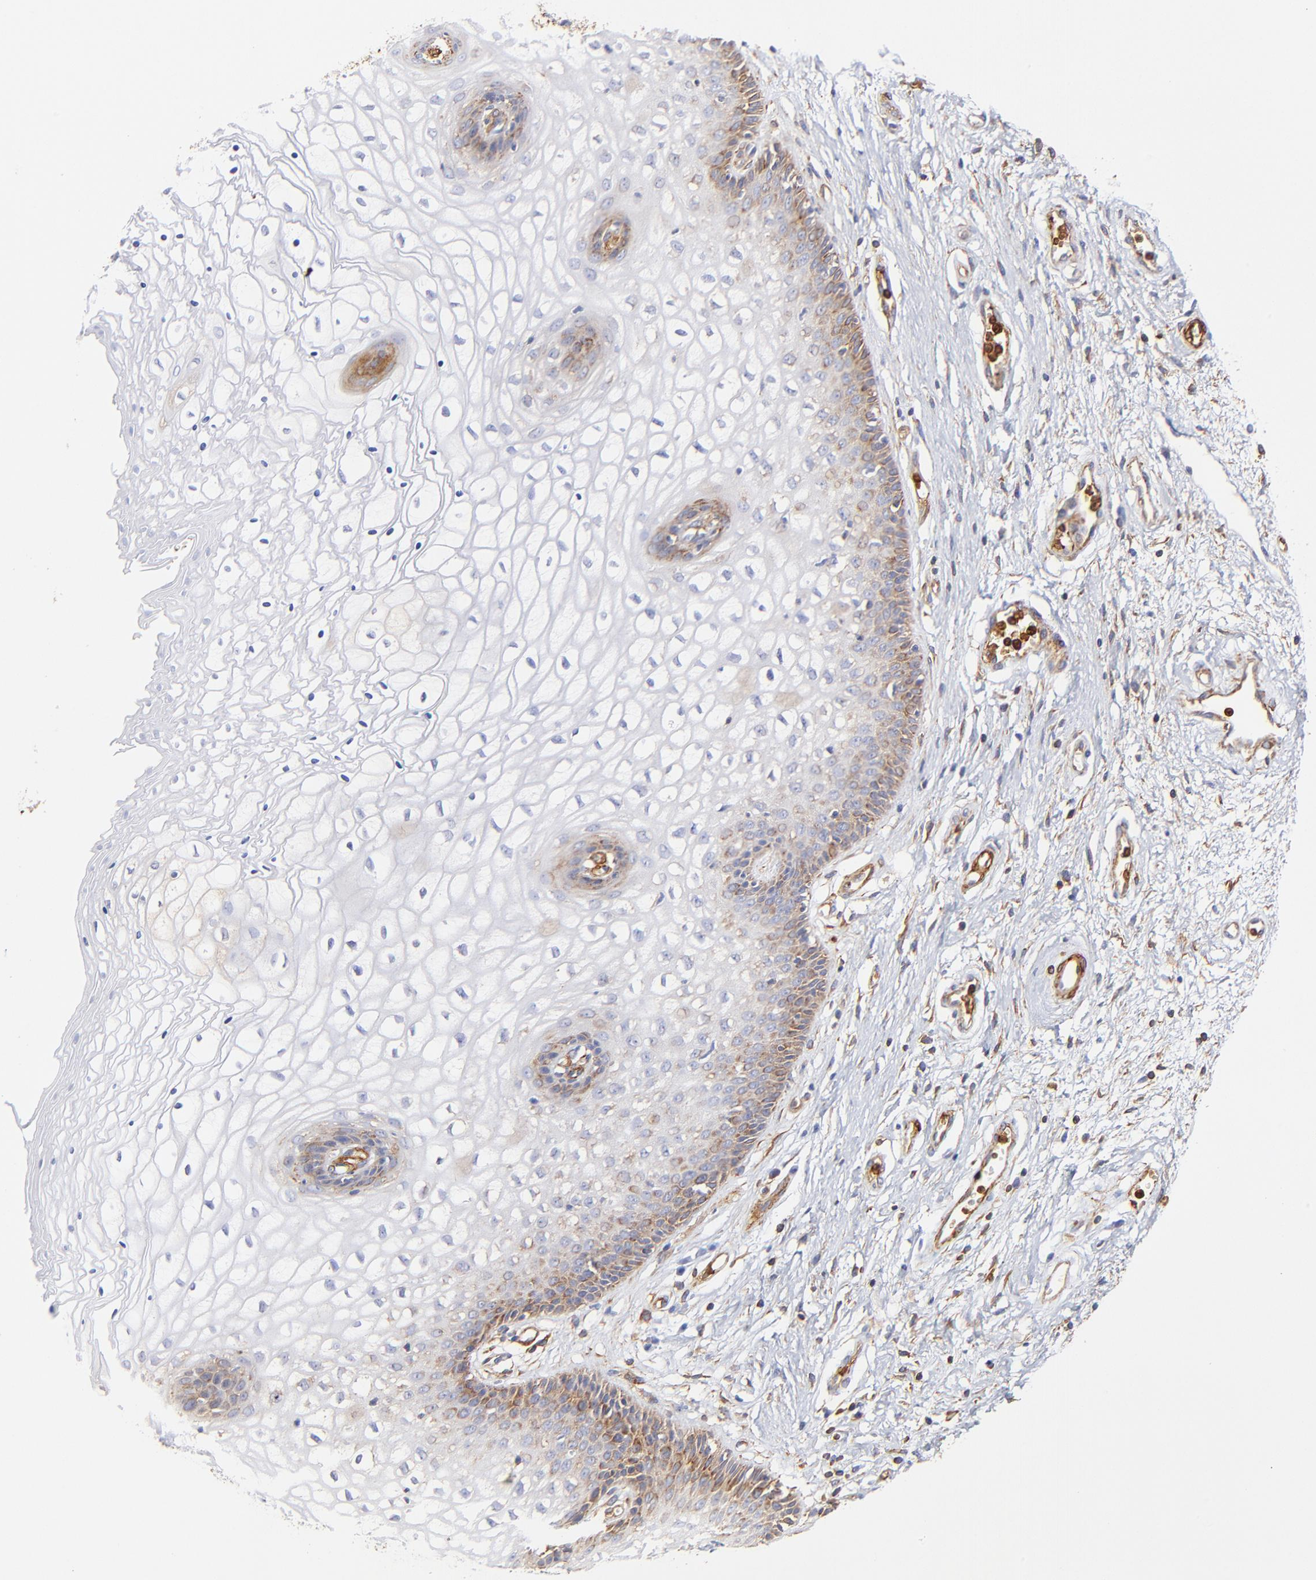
{"staining": {"intensity": "moderate", "quantity": "<25%", "location": "cytoplasmic/membranous"}, "tissue": "vagina", "cell_type": "Squamous epithelial cells", "image_type": "normal", "snomed": [{"axis": "morphology", "description": "Normal tissue, NOS"}, {"axis": "topography", "description": "Vagina"}], "caption": "The image shows immunohistochemical staining of normal vagina. There is moderate cytoplasmic/membranous positivity is appreciated in approximately <25% of squamous epithelial cells.", "gene": "FLNA", "patient": {"sex": "female", "age": 34}}